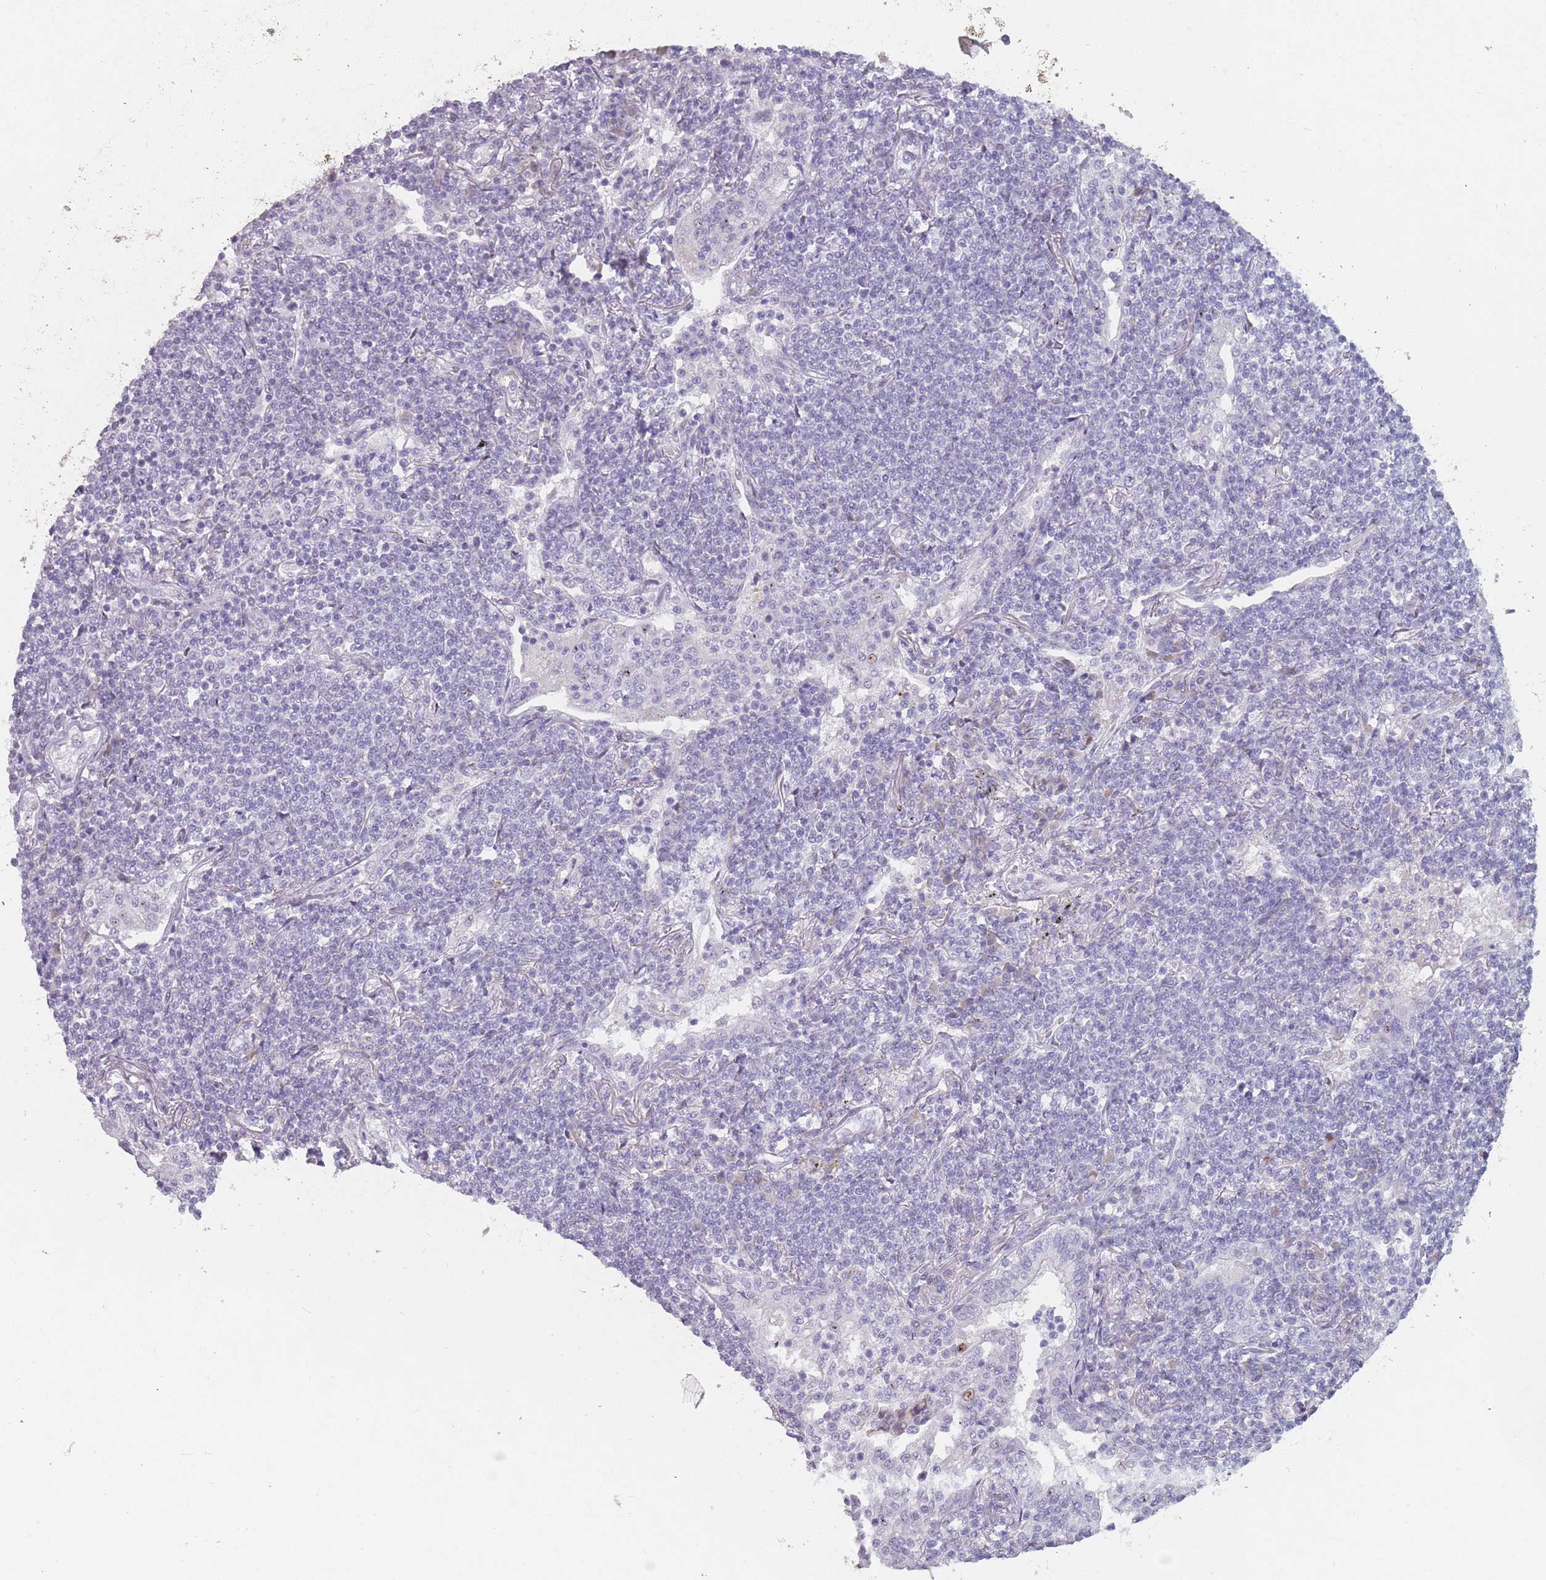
{"staining": {"intensity": "negative", "quantity": "none", "location": "none"}, "tissue": "lymphoma", "cell_type": "Tumor cells", "image_type": "cancer", "snomed": [{"axis": "morphology", "description": "Malignant lymphoma, non-Hodgkin's type, Low grade"}, {"axis": "topography", "description": "Lung"}], "caption": "This is an immunohistochemistry (IHC) histopathology image of lymphoma. There is no positivity in tumor cells.", "gene": "DDX4", "patient": {"sex": "female", "age": 71}}